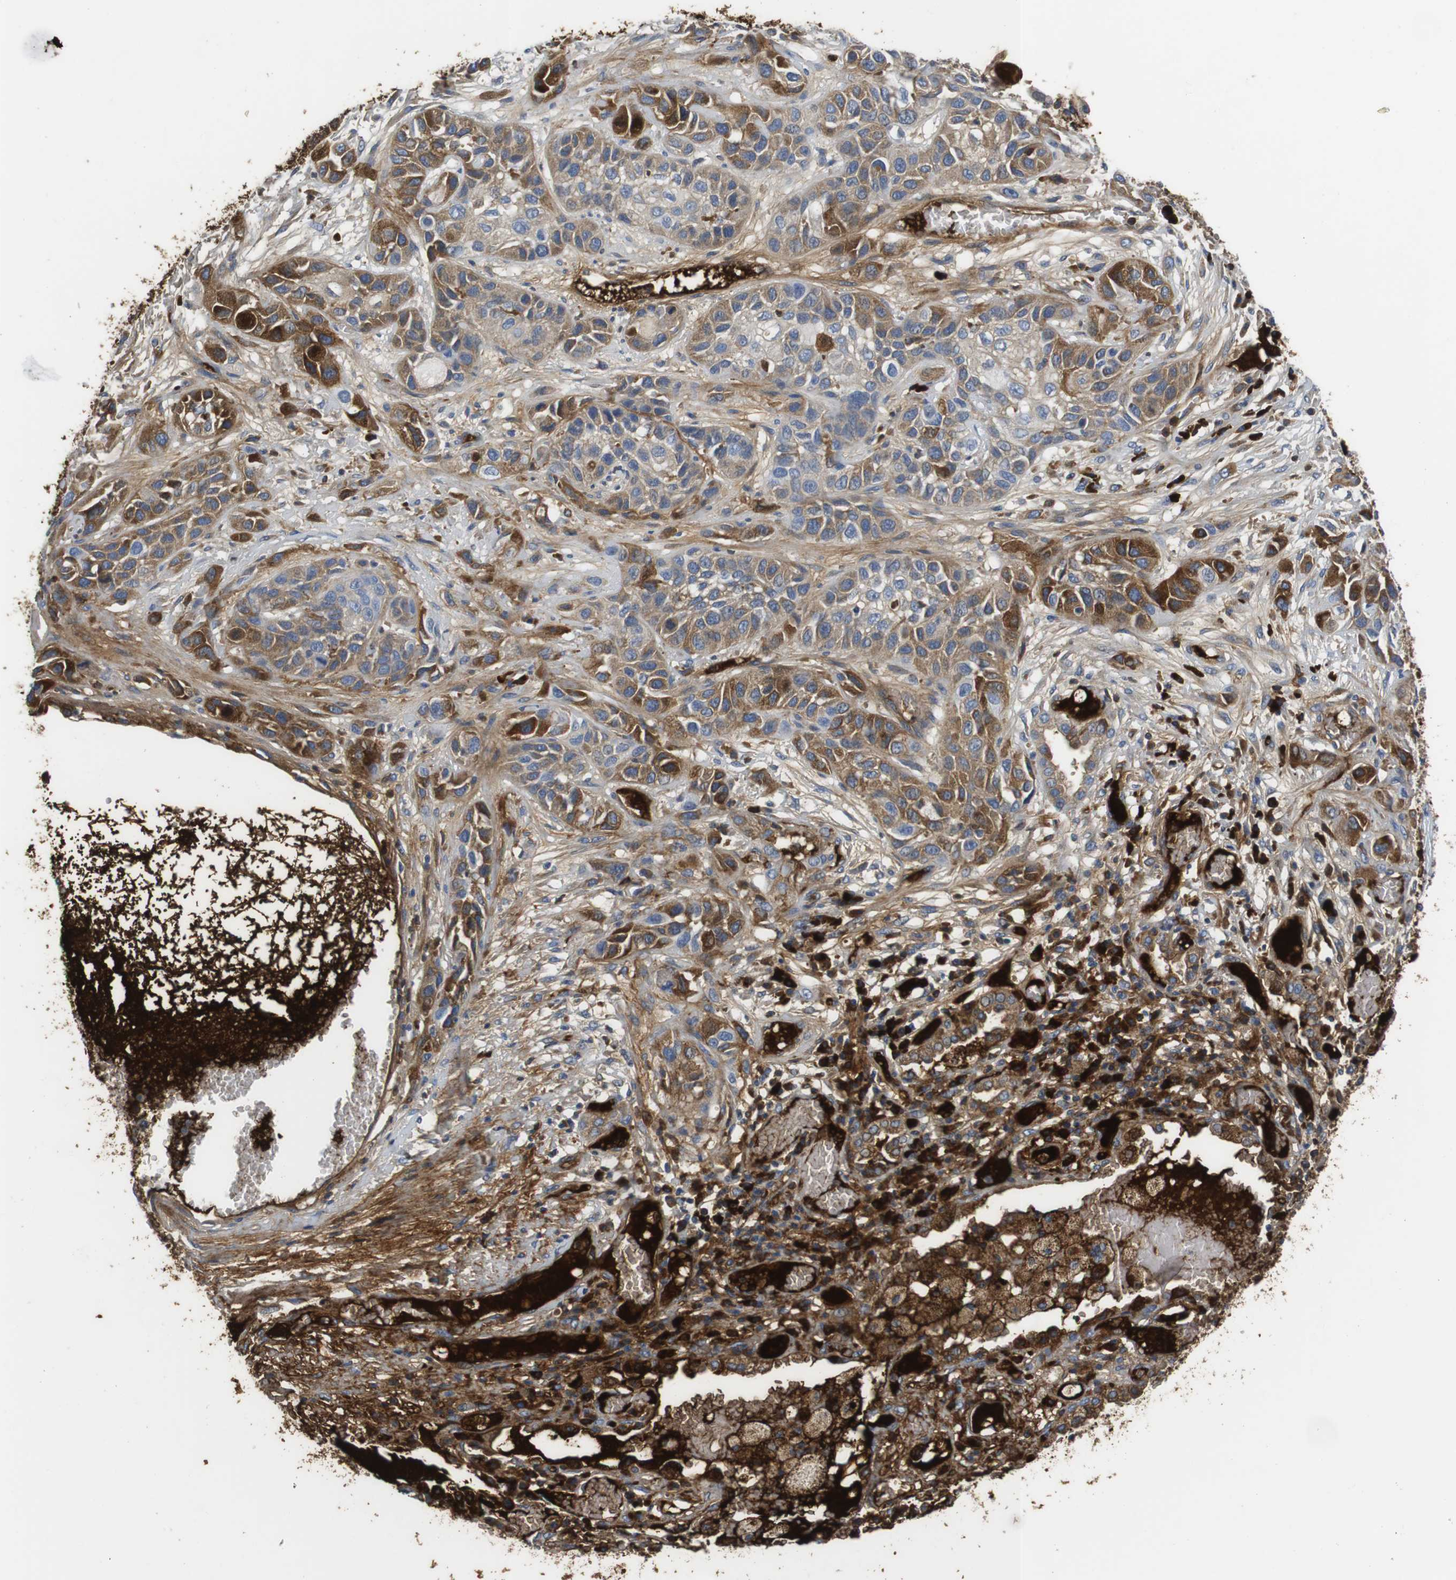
{"staining": {"intensity": "moderate", "quantity": ">75%", "location": "cytoplasmic/membranous"}, "tissue": "lung cancer", "cell_type": "Tumor cells", "image_type": "cancer", "snomed": [{"axis": "morphology", "description": "Squamous cell carcinoma, NOS"}, {"axis": "topography", "description": "Lung"}], "caption": "Protein analysis of lung cancer (squamous cell carcinoma) tissue displays moderate cytoplasmic/membranous positivity in about >75% of tumor cells.", "gene": "IGKC", "patient": {"sex": "male", "age": 71}}